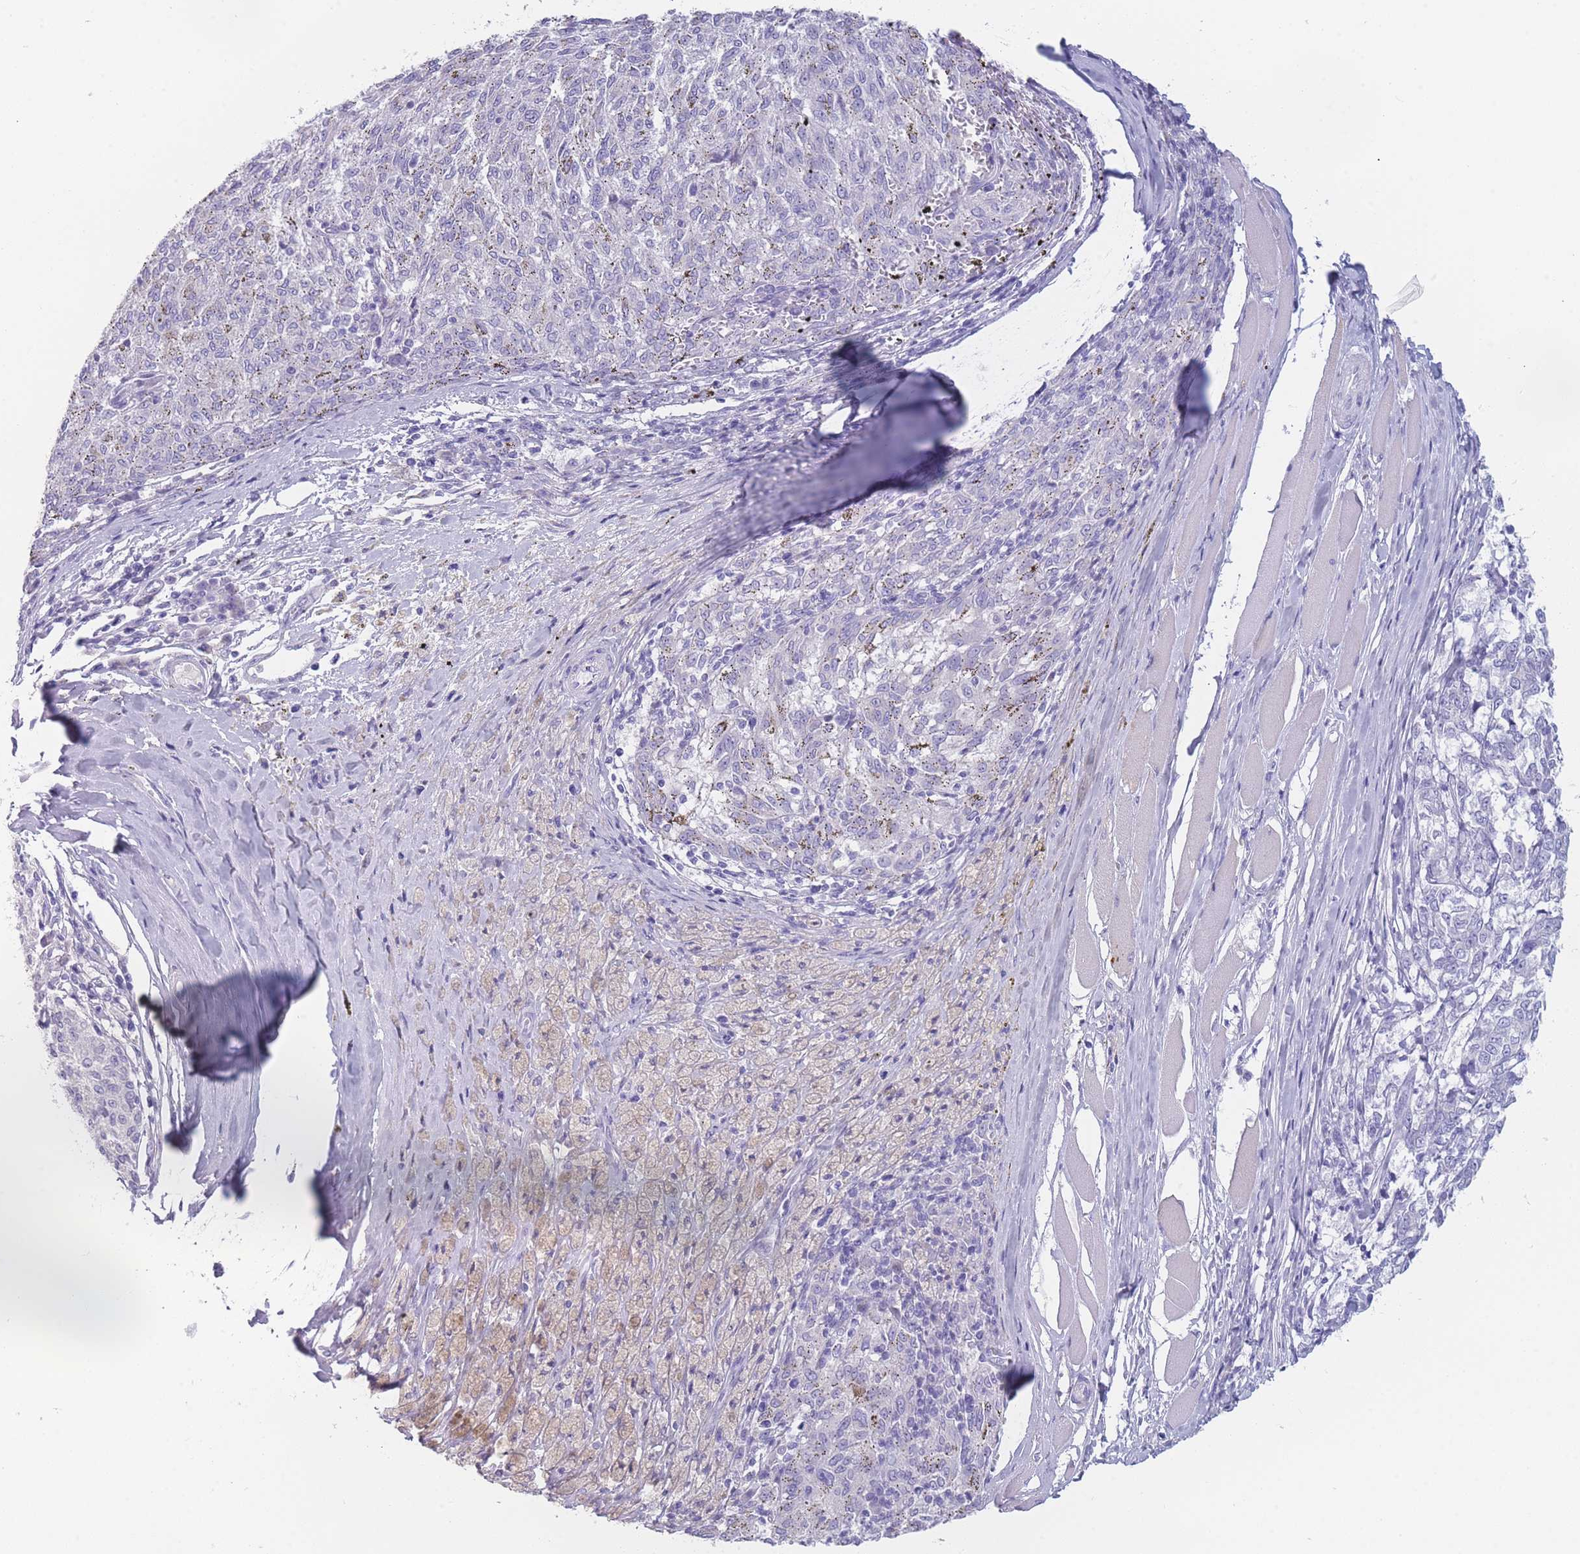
{"staining": {"intensity": "negative", "quantity": "none", "location": "none"}, "tissue": "melanoma", "cell_type": "Tumor cells", "image_type": "cancer", "snomed": [{"axis": "morphology", "description": "Malignant melanoma, NOS"}, {"axis": "topography", "description": "Skin"}], "caption": "Tumor cells show no significant expression in melanoma.", "gene": "ZNF627", "patient": {"sex": "female", "age": 72}}